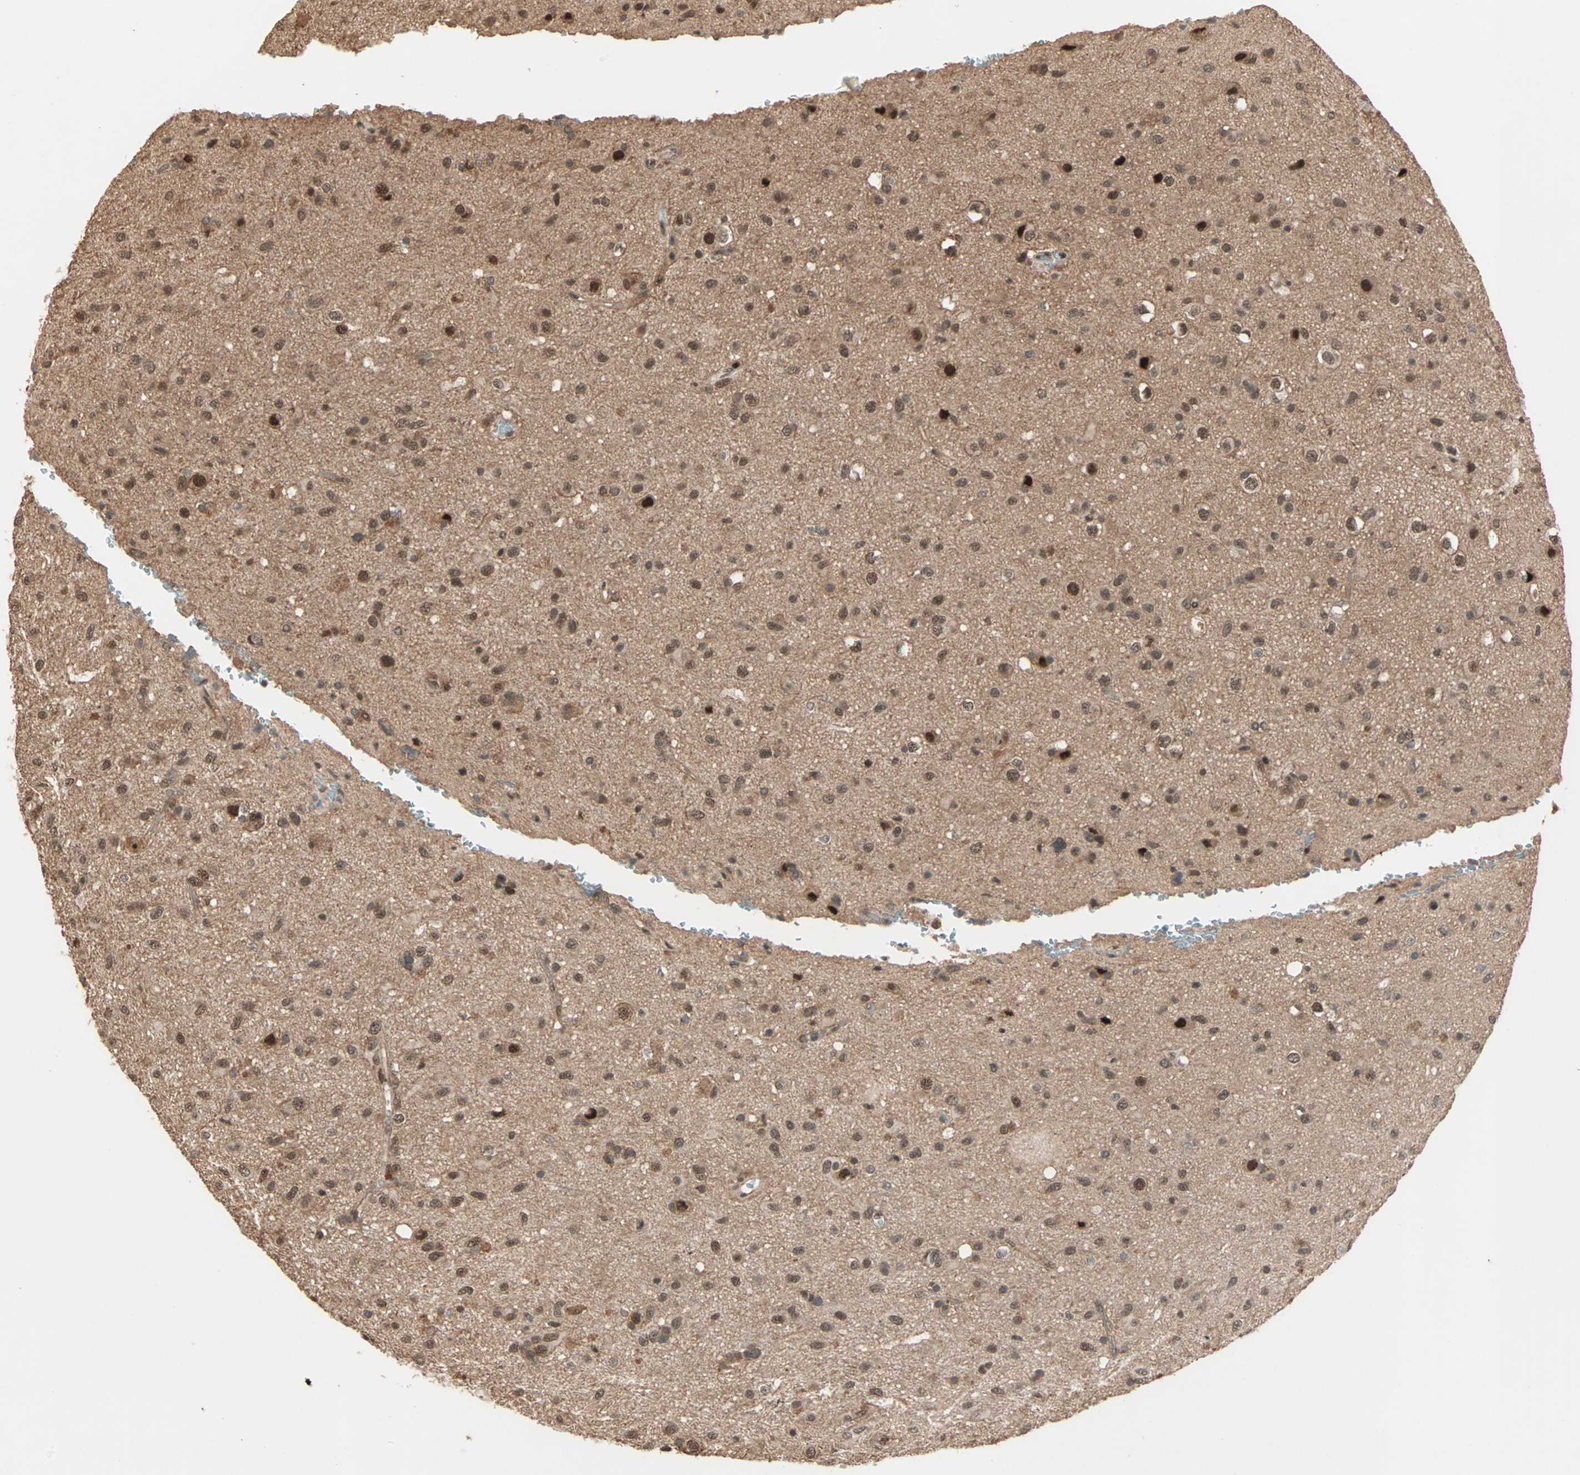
{"staining": {"intensity": "moderate", "quantity": ">75%", "location": "nuclear"}, "tissue": "glioma", "cell_type": "Tumor cells", "image_type": "cancer", "snomed": [{"axis": "morphology", "description": "Glioma, malignant, Low grade"}, {"axis": "topography", "description": "Brain"}], "caption": "Protein staining of malignant glioma (low-grade) tissue shows moderate nuclear positivity in about >75% of tumor cells.", "gene": "ZNF701", "patient": {"sex": "male", "age": 77}}